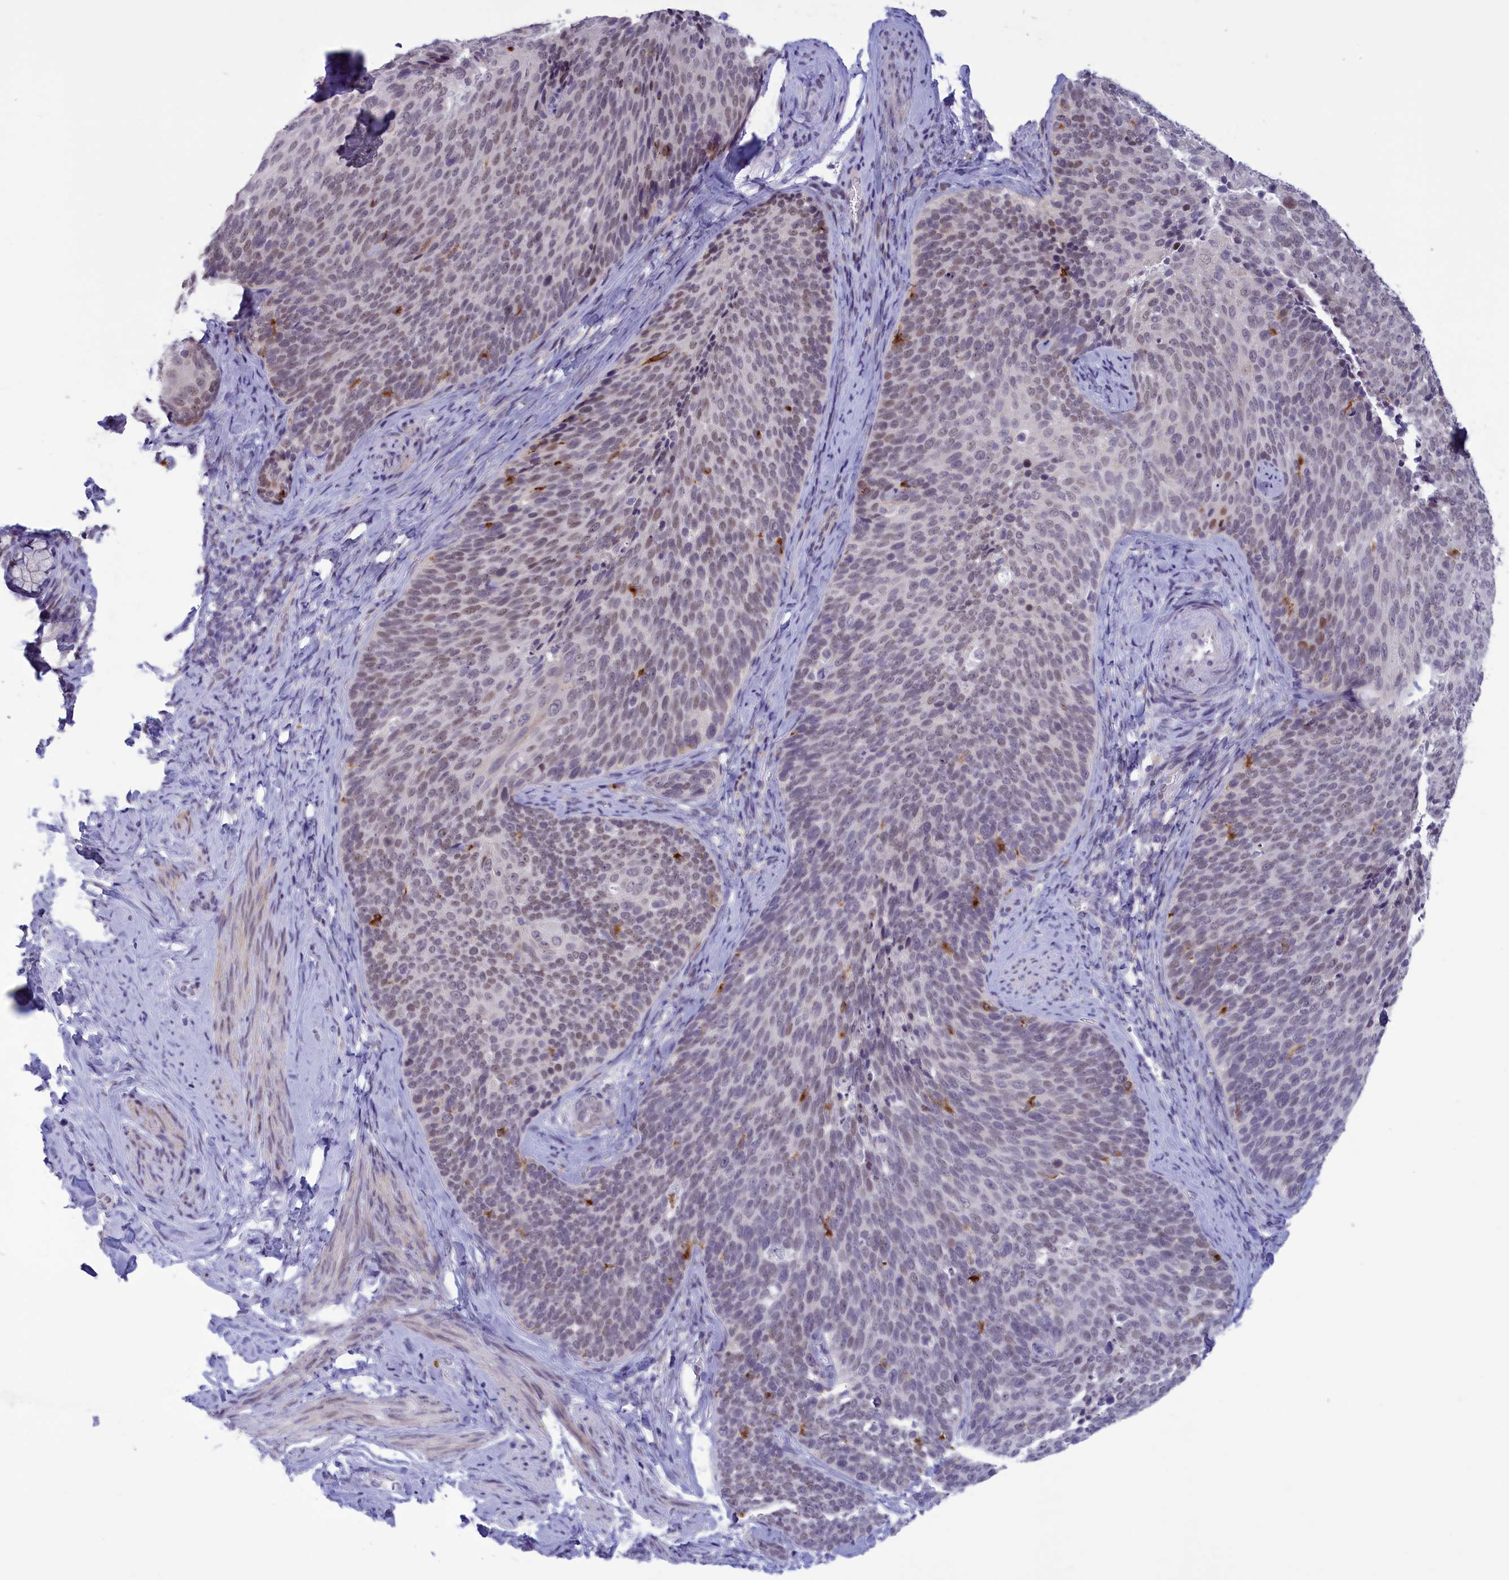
{"staining": {"intensity": "moderate", "quantity": "<25%", "location": "nuclear"}, "tissue": "cervical cancer", "cell_type": "Tumor cells", "image_type": "cancer", "snomed": [{"axis": "morphology", "description": "Squamous cell carcinoma, NOS"}, {"axis": "topography", "description": "Cervix"}], "caption": "An image of squamous cell carcinoma (cervical) stained for a protein shows moderate nuclear brown staining in tumor cells.", "gene": "ELOA2", "patient": {"sex": "female", "age": 50}}